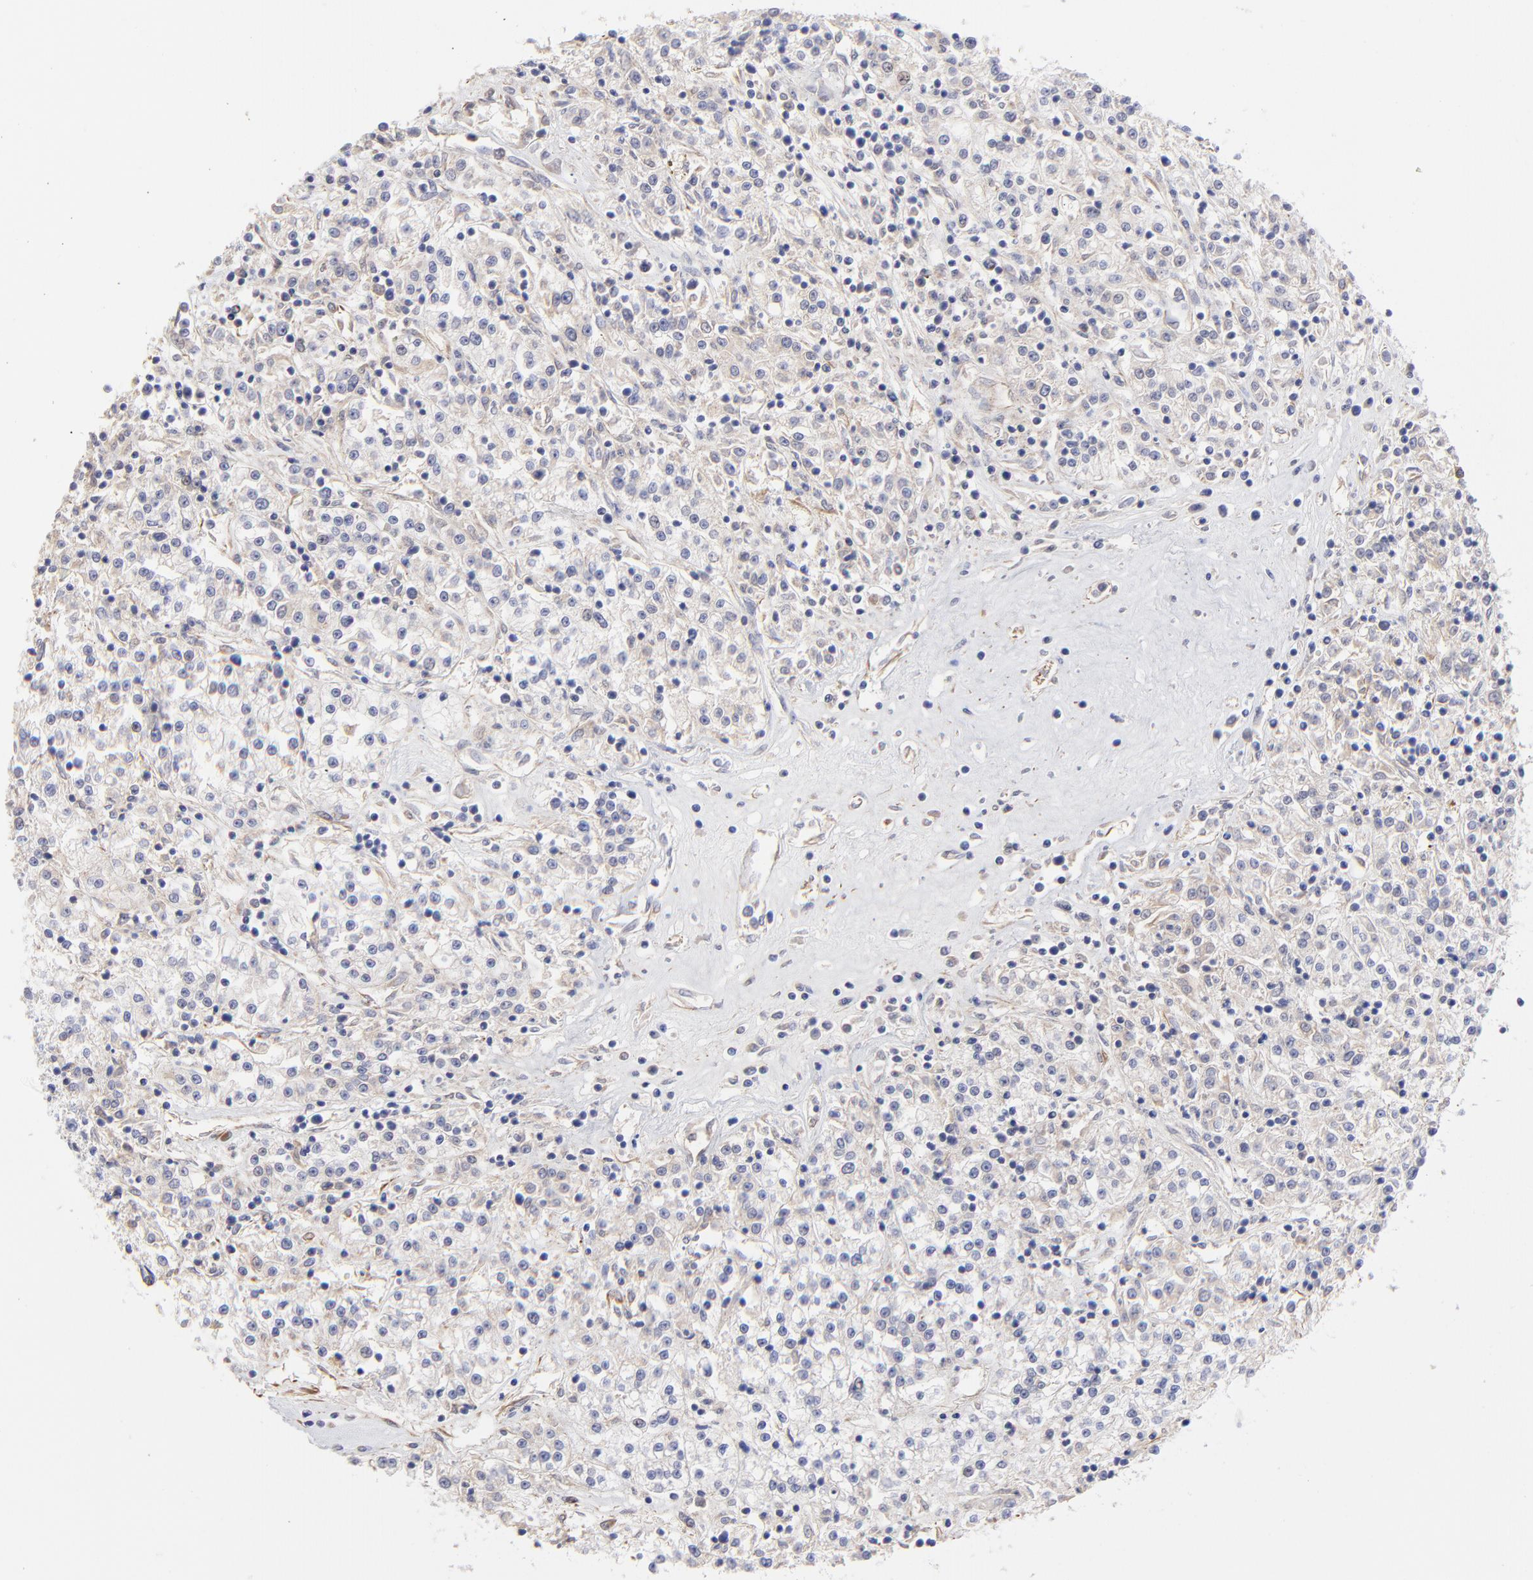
{"staining": {"intensity": "weak", "quantity": "25%-75%", "location": "cytoplasmic/membranous"}, "tissue": "renal cancer", "cell_type": "Tumor cells", "image_type": "cancer", "snomed": [{"axis": "morphology", "description": "Adenocarcinoma, NOS"}, {"axis": "topography", "description": "Kidney"}], "caption": "The immunohistochemical stain highlights weak cytoplasmic/membranous expression in tumor cells of renal cancer tissue. (DAB (3,3'-diaminobenzidine) IHC, brown staining for protein, blue staining for nuclei).", "gene": "COX8C", "patient": {"sex": "female", "age": 76}}